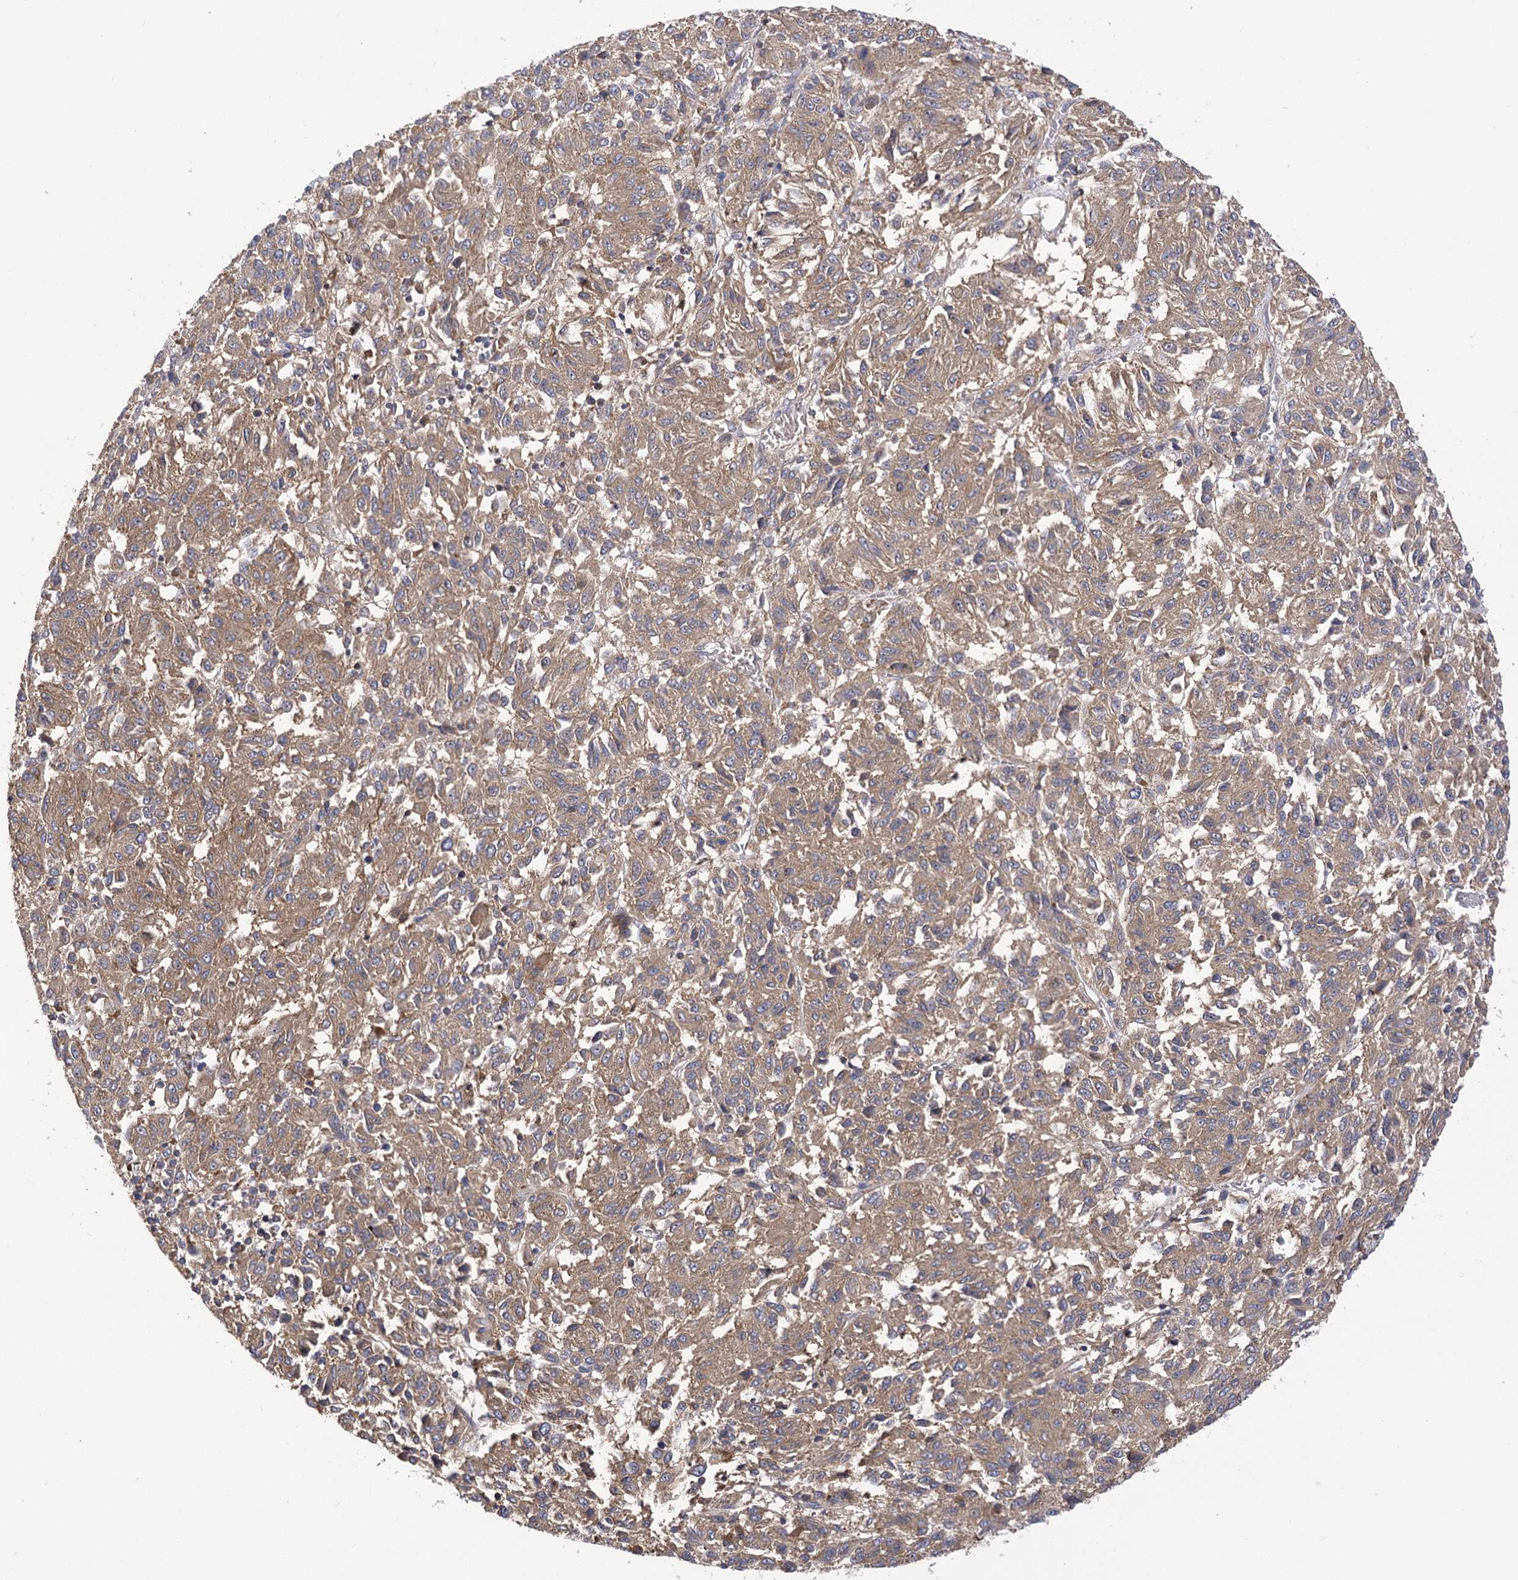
{"staining": {"intensity": "moderate", "quantity": ">75%", "location": "cytoplasmic/membranous"}, "tissue": "melanoma", "cell_type": "Tumor cells", "image_type": "cancer", "snomed": [{"axis": "morphology", "description": "Malignant melanoma, Metastatic site"}, {"axis": "topography", "description": "Lung"}], "caption": "Immunohistochemistry (IHC) micrograph of neoplastic tissue: melanoma stained using immunohistochemistry shows medium levels of moderate protein expression localized specifically in the cytoplasmic/membranous of tumor cells, appearing as a cytoplasmic/membranous brown color.", "gene": "VPS37B", "patient": {"sex": "male", "age": 64}}